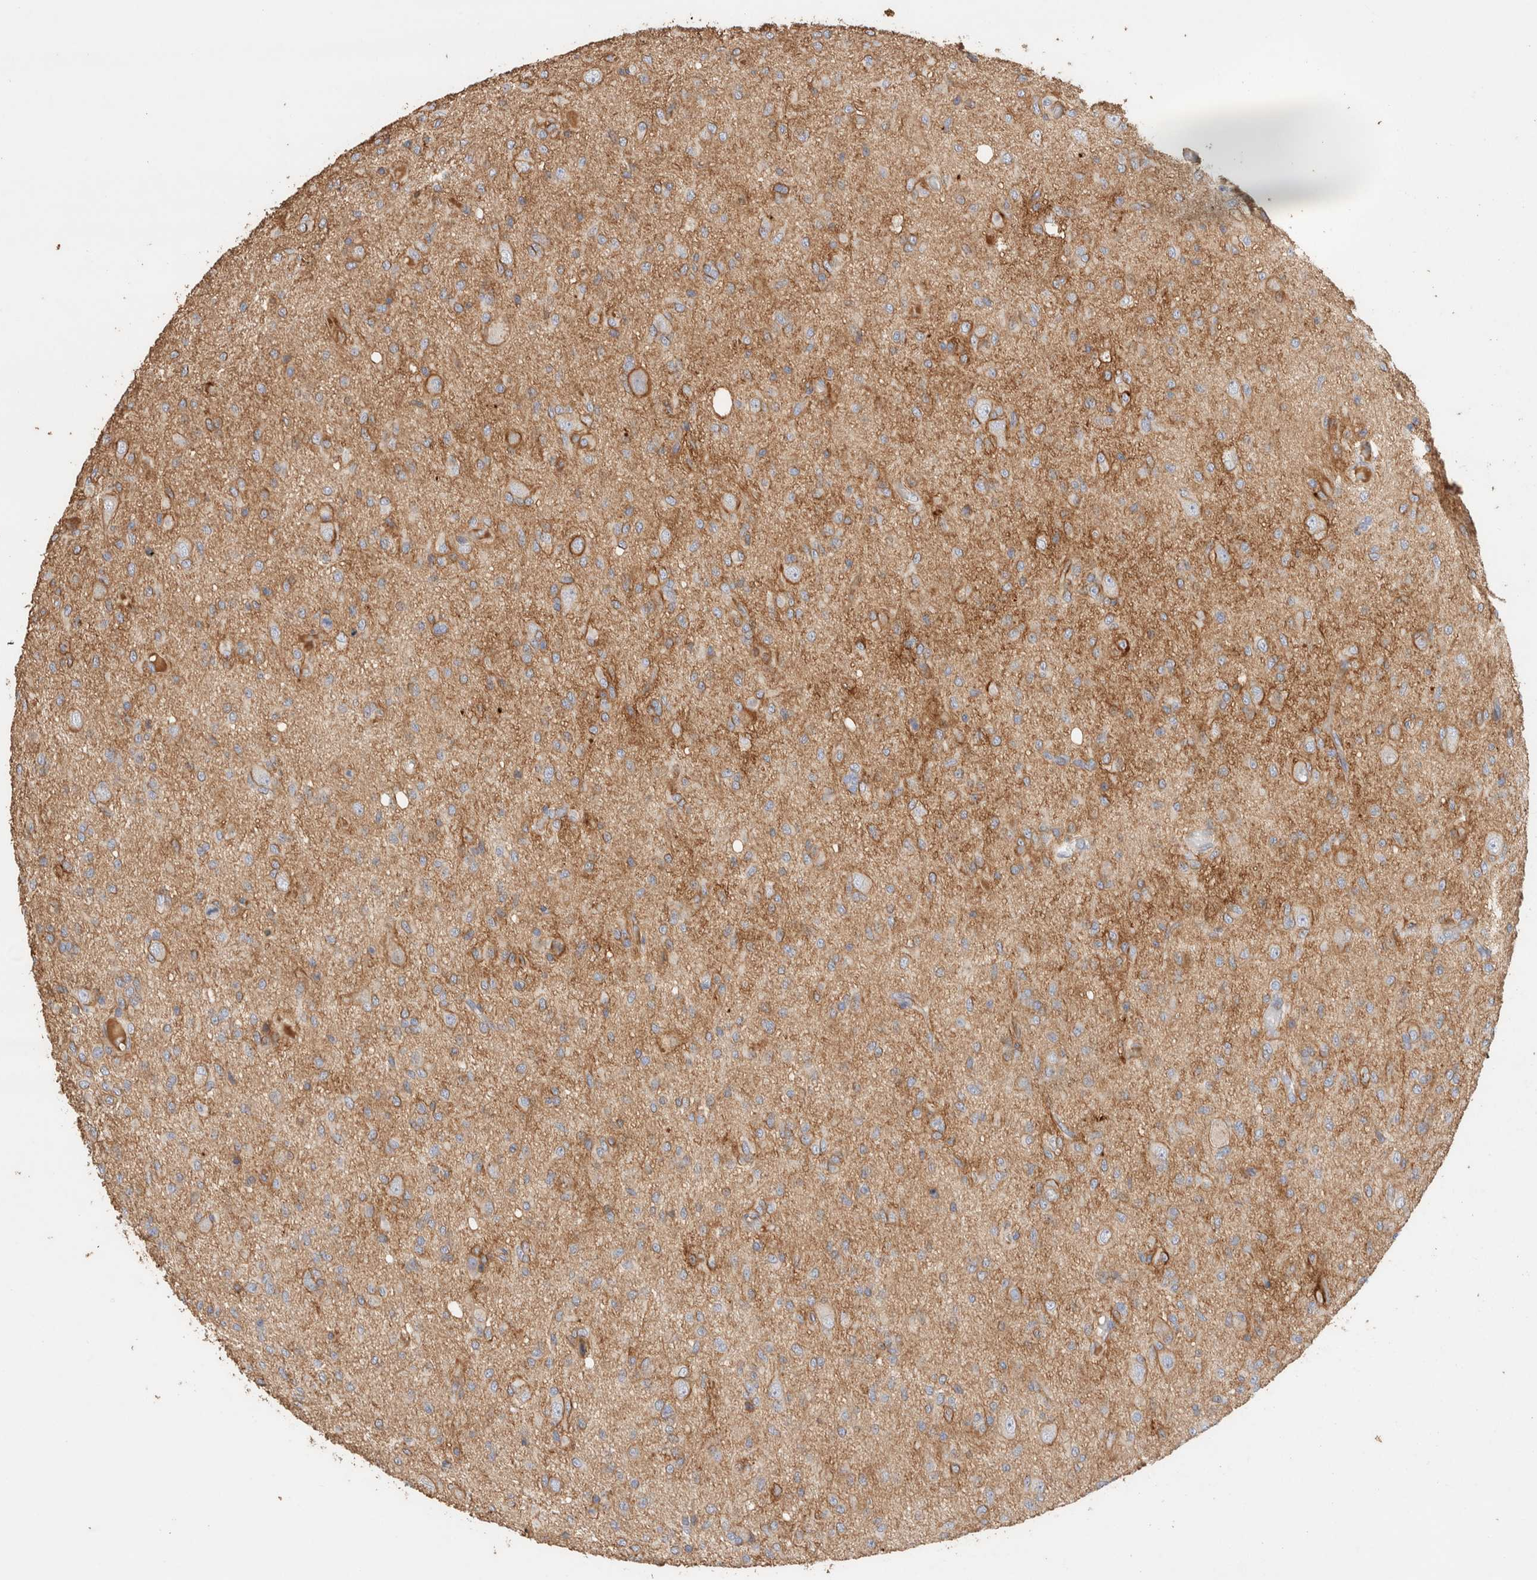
{"staining": {"intensity": "weak", "quantity": "<25%", "location": "cytoplasmic/membranous"}, "tissue": "glioma", "cell_type": "Tumor cells", "image_type": "cancer", "snomed": [{"axis": "morphology", "description": "Glioma, malignant, High grade"}, {"axis": "topography", "description": "Brain"}], "caption": "IHC photomicrograph of glioma stained for a protein (brown), which demonstrates no expression in tumor cells.", "gene": "PROS1", "patient": {"sex": "female", "age": 59}}